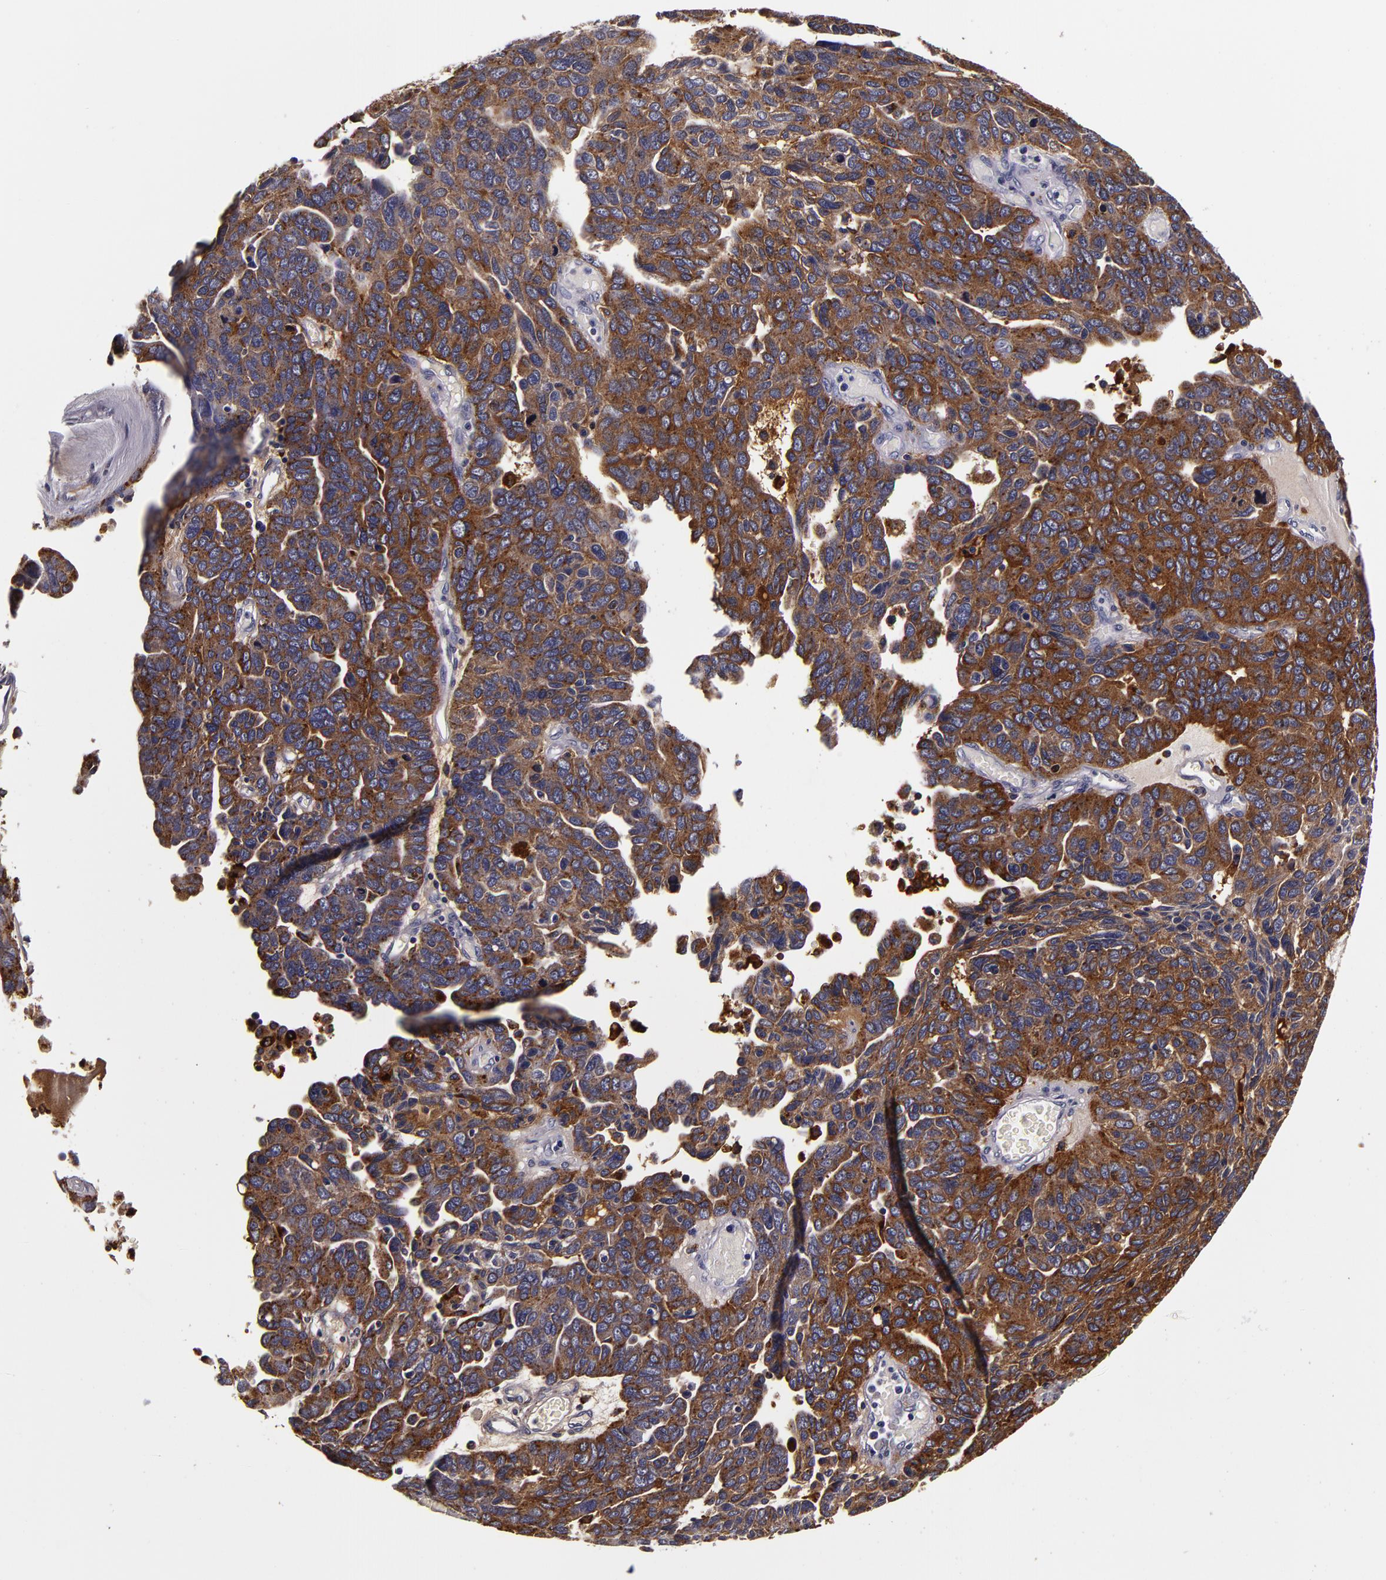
{"staining": {"intensity": "moderate", "quantity": ">75%", "location": "cytoplasmic/membranous"}, "tissue": "ovarian cancer", "cell_type": "Tumor cells", "image_type": "cancer", "snomed": [{"axis": "morphology", "description": "Cystadenocarcinoma, serous, NOS"}, {"axis": "topography", "description": "Ovary"}], "caption": "Protein staining demonstrates moderate cytoplasmic/membranous staining in about >75% of tumor cells in ovarian serous cystadenocarcinoma. (DAB (3,3'-diaminobenzidine) IHC with brightfield microscopy, high magnification).", "gene": "LGALS3BP", "patient": {"sex": "female", "age": 64}}